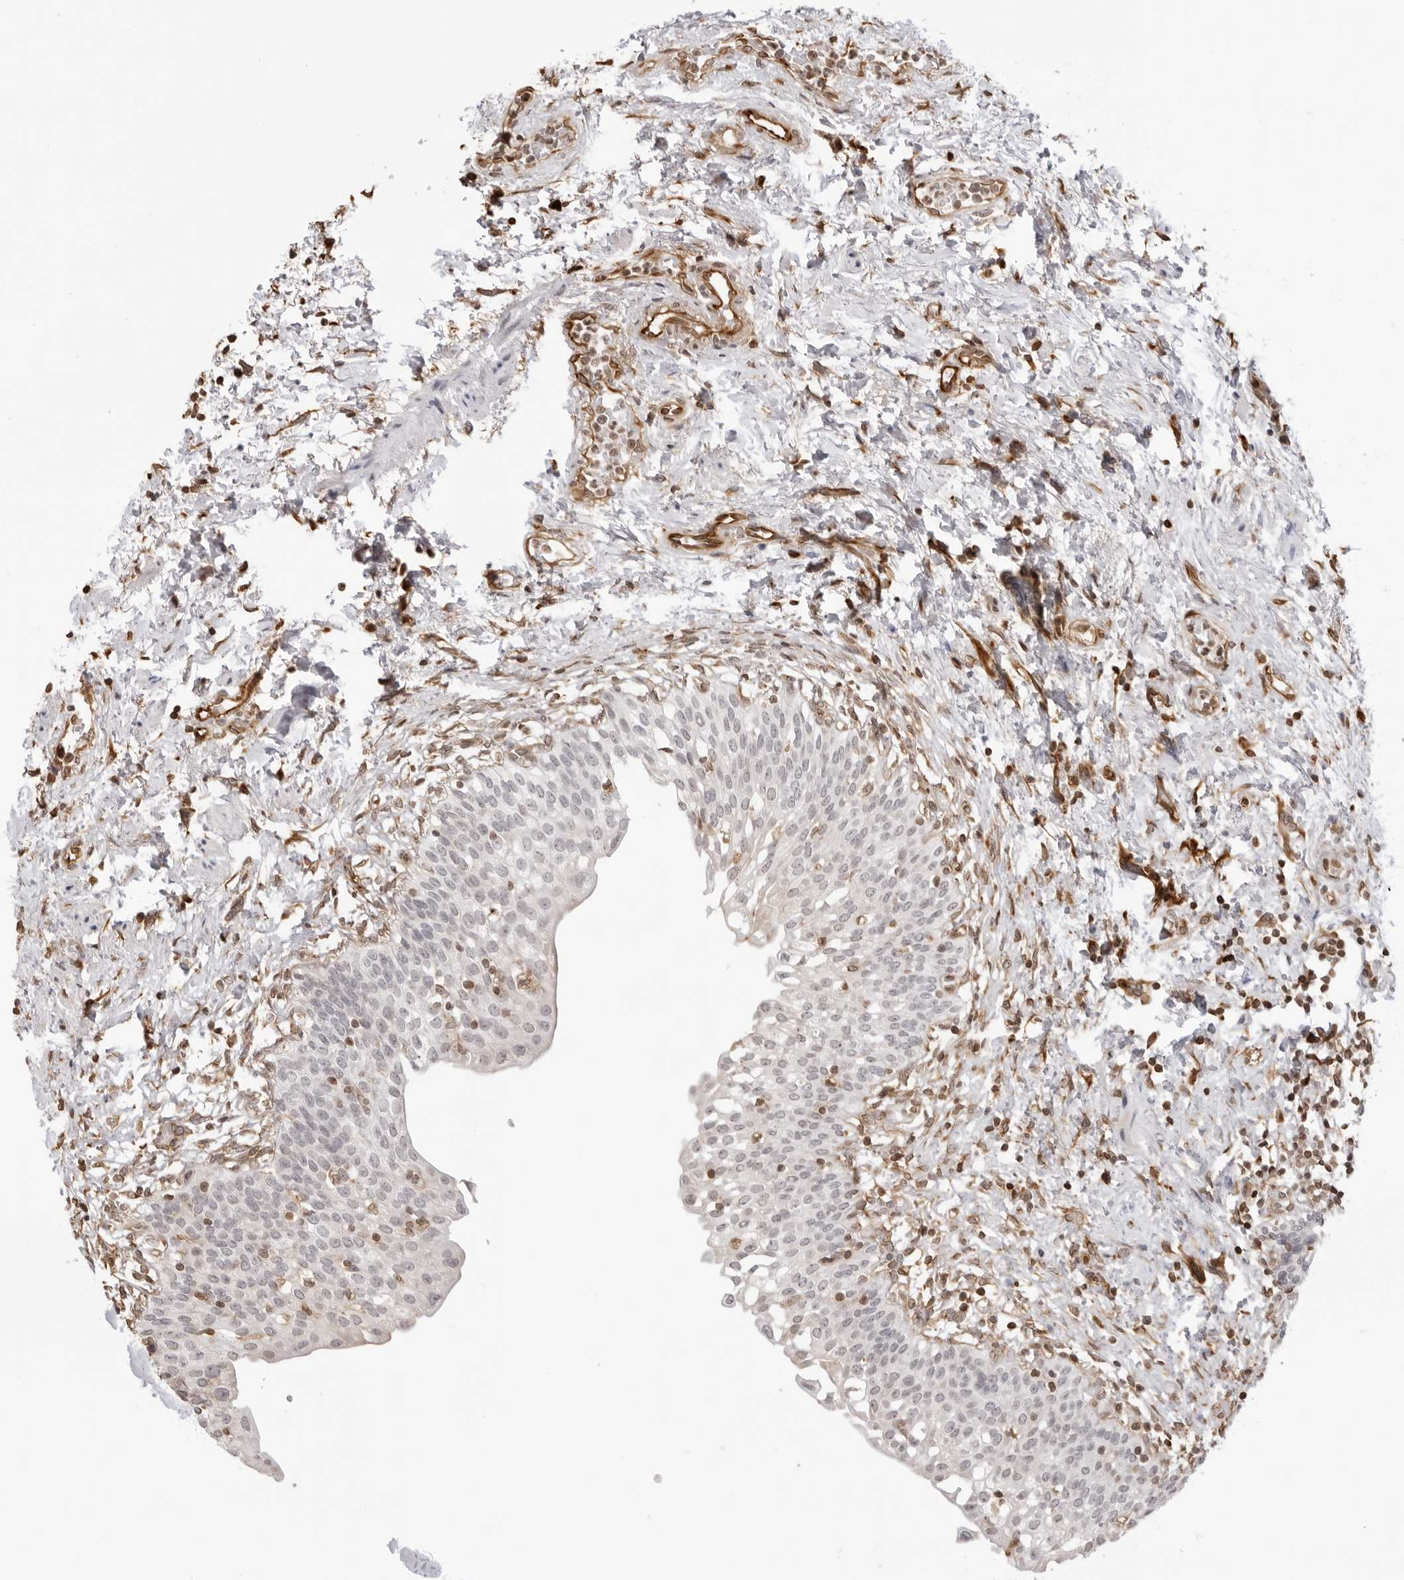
{"staining": {"intensity": "weak", "quantity": "<25%", "location": "nuclear"}, "tissue": "urinary bladder", "cell_type": "Urothelial cells", "image_type": "normal", "snomed": [{"axis": "morphology", "description": "Normal tissue, NOS"}, {"axis": "topography", "description": "Urinary bladder"}], "caption": "Immunohistochemical staining of normal human urinary bladder demonstrates no significant staining in urothelial cells. Brightfield microscopy of immunohistochemistry (IHC) stained with DAB (3,3'-diaminobenzidine) (brown) and hematoxylin (blue), captured at high magnification.", "gene": "DYNLT5", "patient": {"sex": "male", "age": 55}}